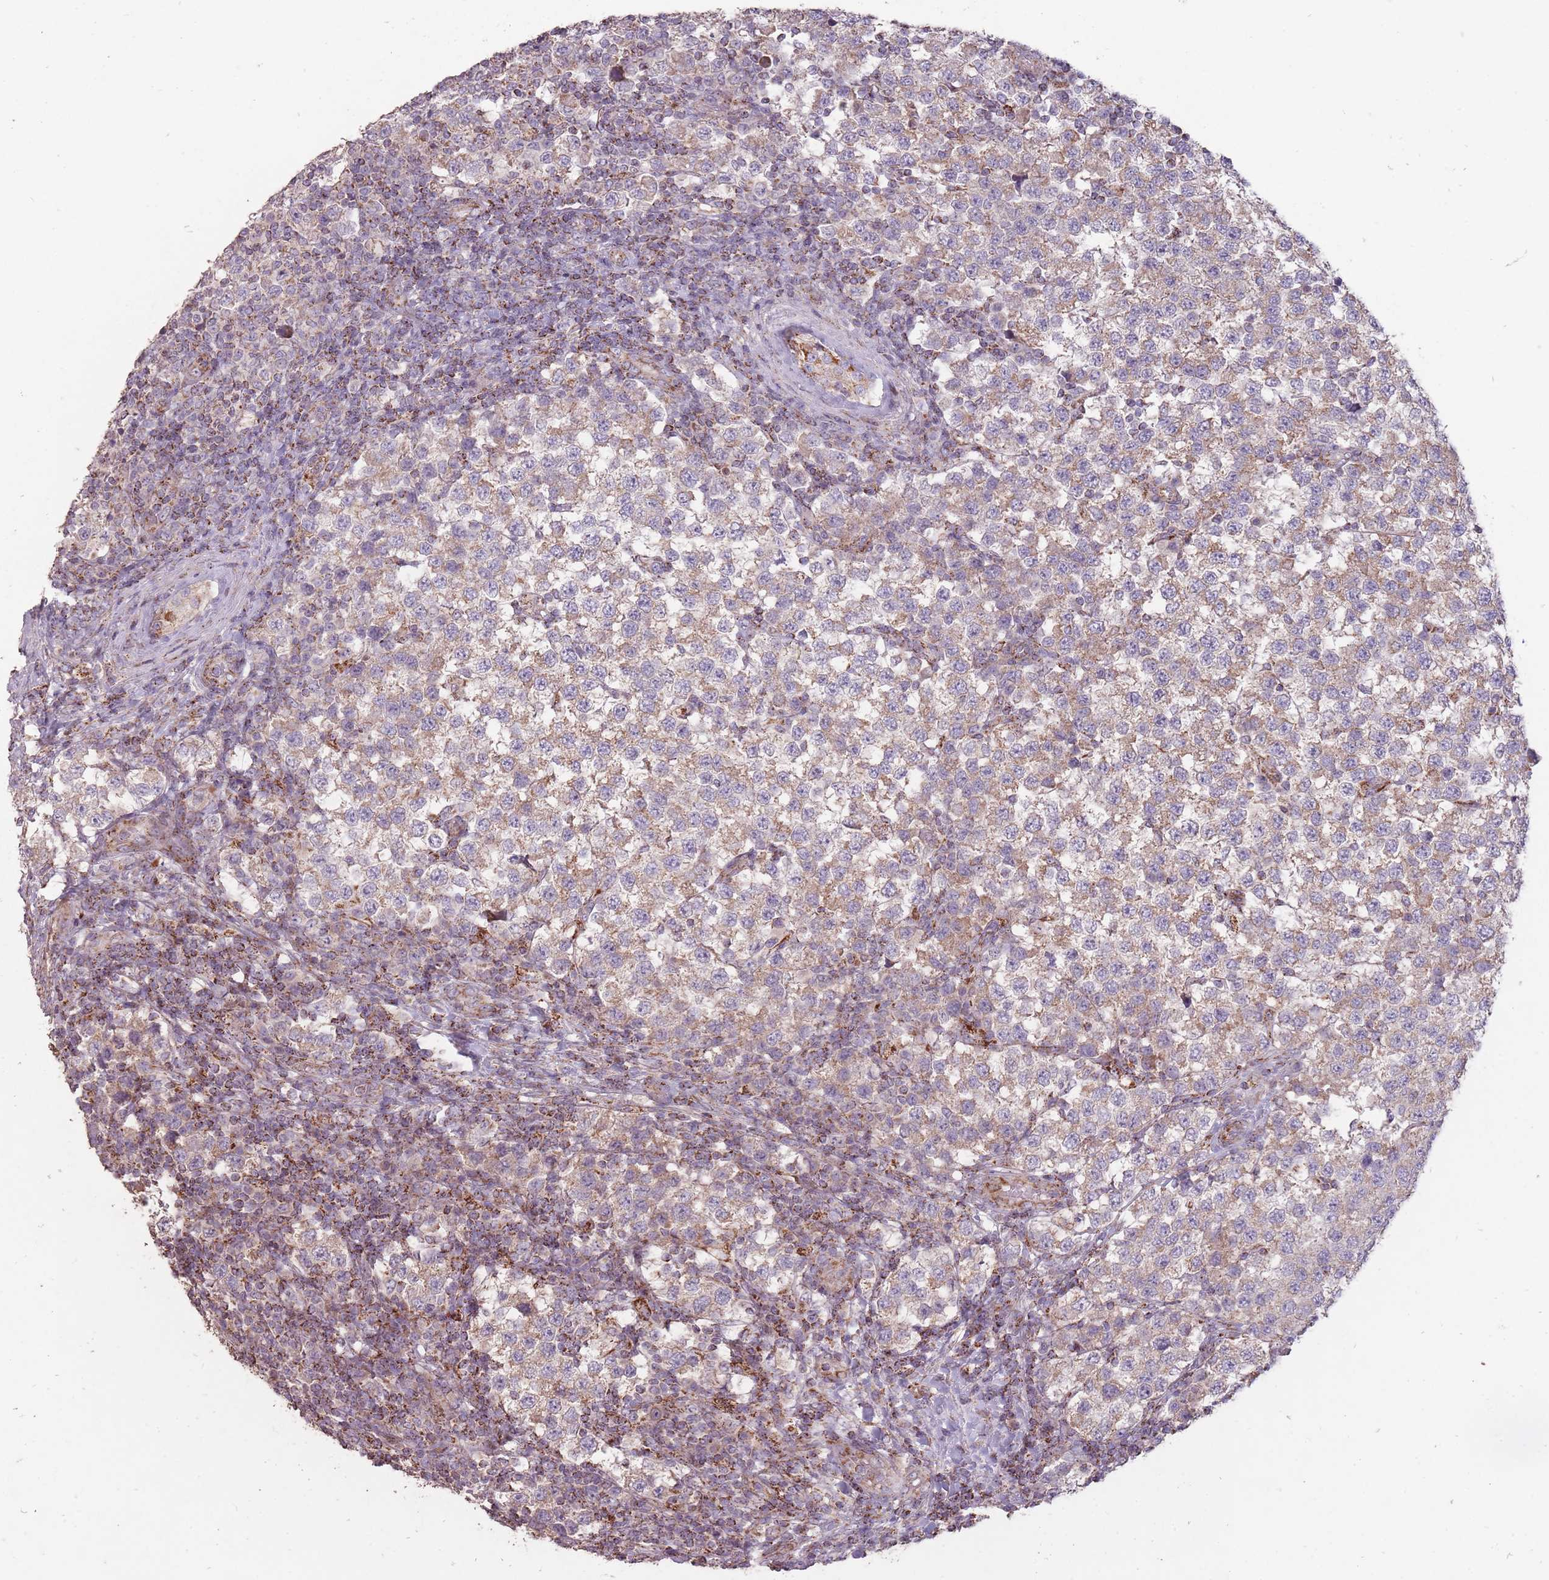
{"staining": {"intensity": "moderate", "quantity": "<25%", "location": "cytoplasmic/membranous"}, "tissue": "testis cancer", "cell_type": "Tumor cells", "image_type": "cancer", "snomed": [{"axis": "morphology", "description": "Seminoma, NOS"}, {"axis": "topography", "description": "Testis"}], "caption": "Moderate cytoplasmic/membranous protein positivity is seen in about <25% of tumor cells in testis seminoma. (brown staining indicates protein expression, while blue staining denotes nuclei).", "gene": "CNOT8", "patient": {"sex": "male", "age": 34}}